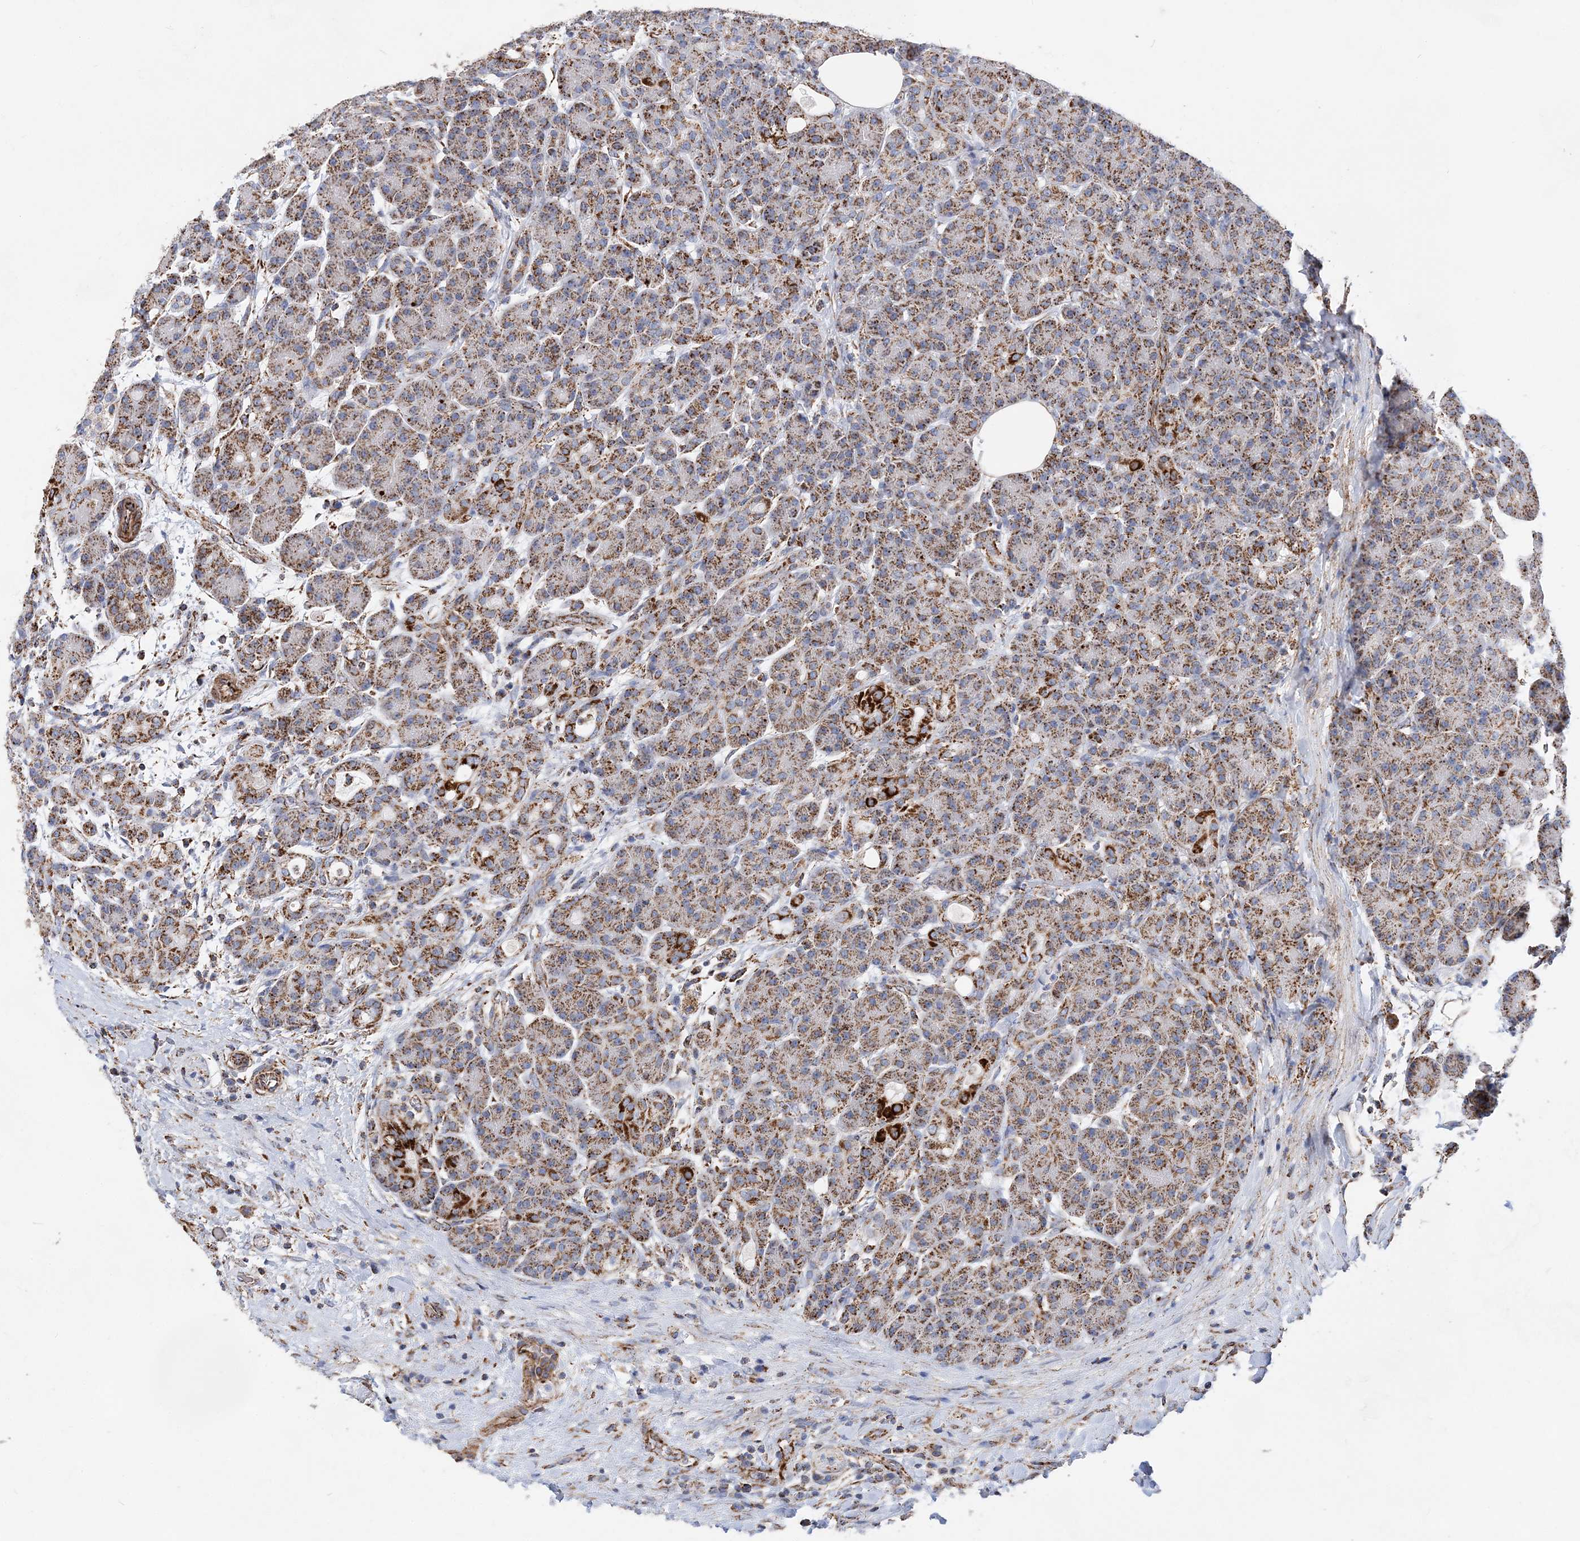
{"staining": {"intensity": "strong", "quantity": "25%-75%", "location": "cytoplasmic/membranous"}, "tissue": "pancreas", "cell_type": "Exocrine glandular cells", "image_type": "normal", "snomed": [{"axis": "morphology", "description": "Normal tissue, NOS"}, {"axis": "topography", "description": "Pancreas"}], "caption": "Protein staining of normal pancreas demonstrates strong cytoplasmic/membranous expression in about 25%-75% of exocrine glandular cells. The staining was performed using DAB to visualize the protein expression in brown, while the nuclei were stained in blue with hematoxylin (Magnification: 20x).", "gene": "ACOT9", "patient": {"sex": "male", "age": 63}}